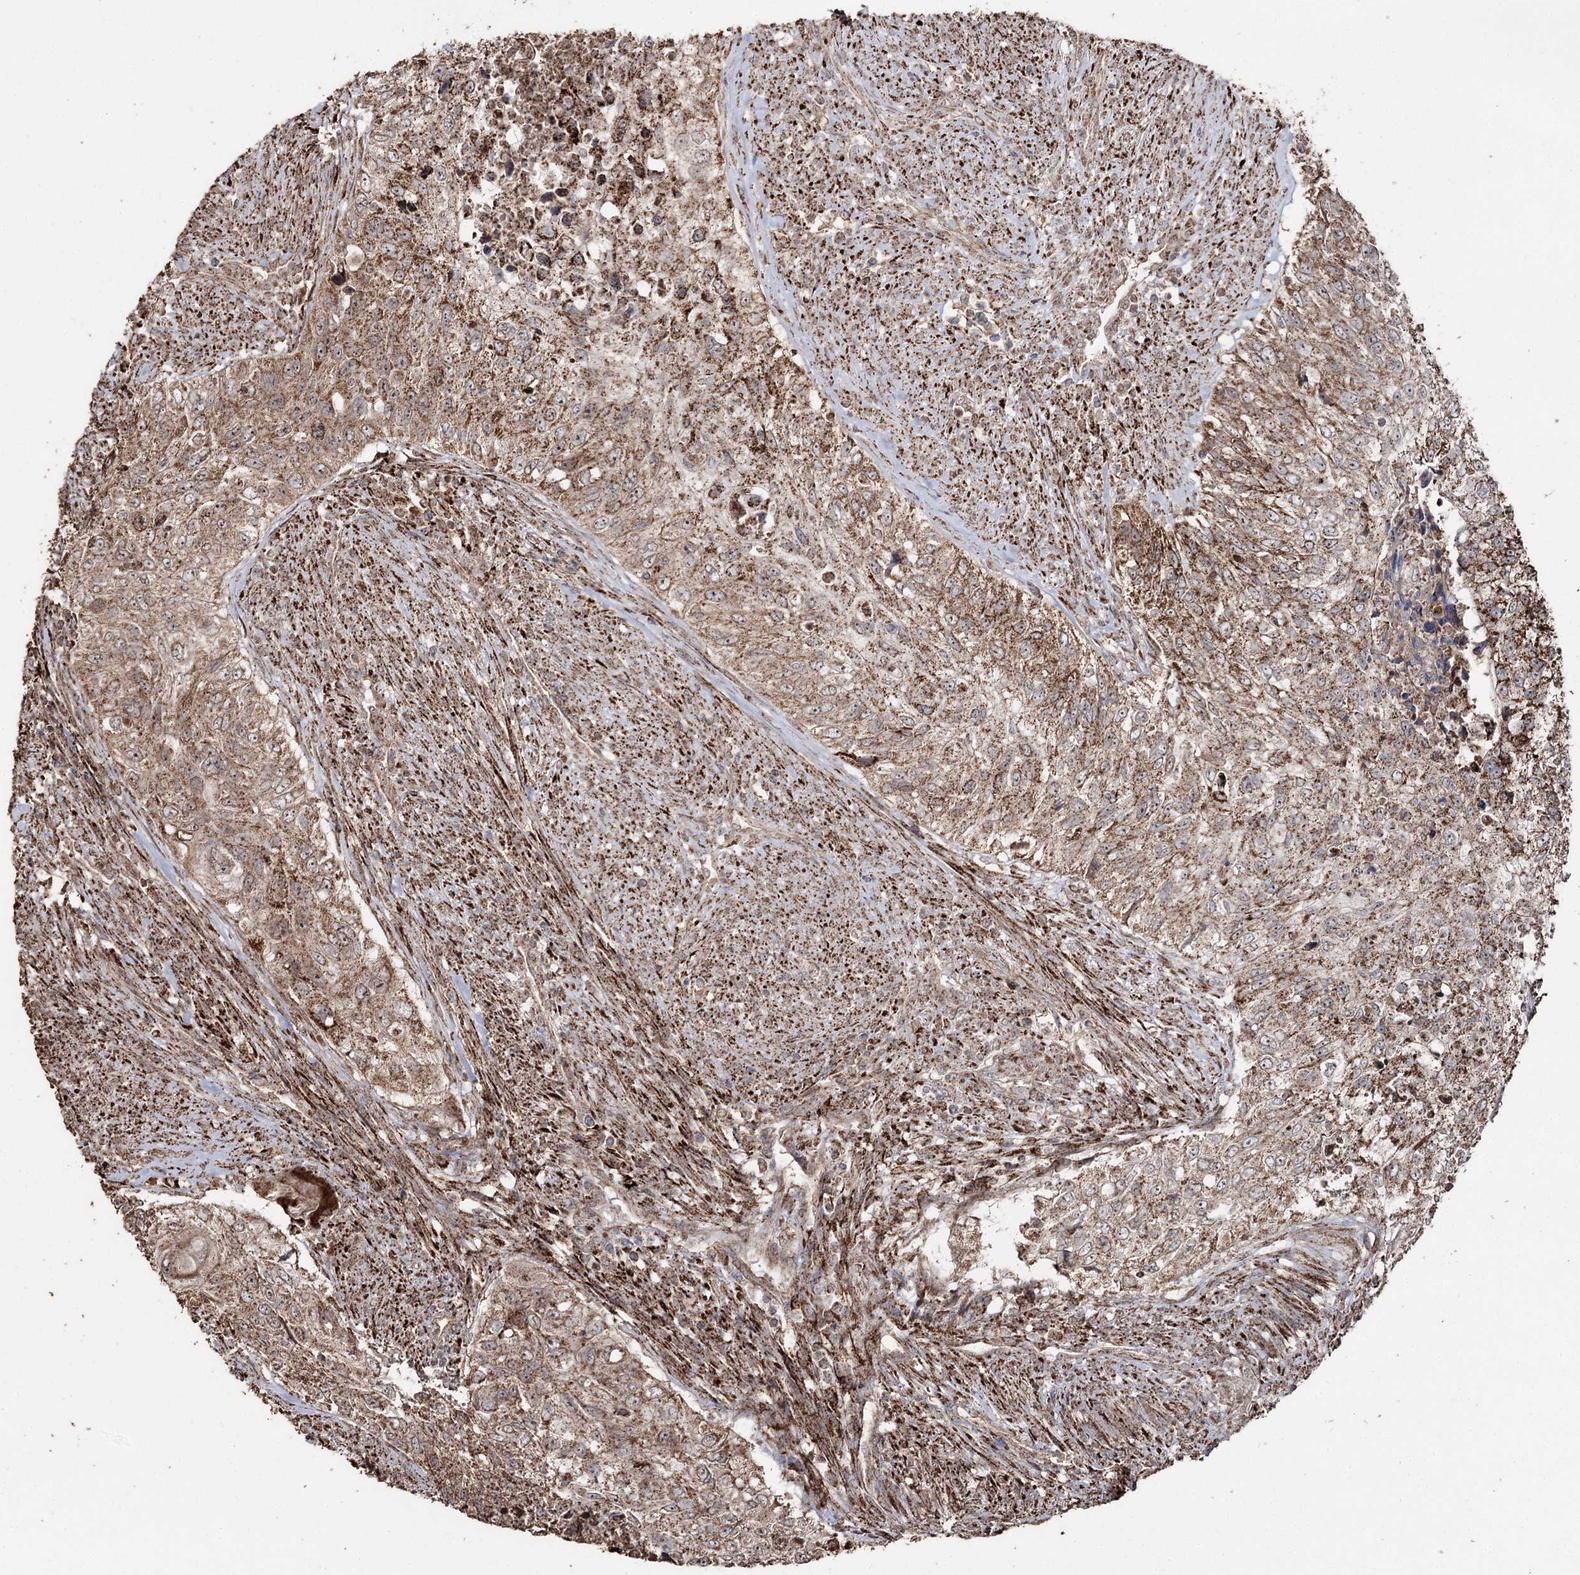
{"staining": {"intensity": "moderate", "quantity": ">75%", "location": "cytoplasmic/membranous"}, "tissue": "urothelial cancer", "cell_type": "Tumor cells", "image_type": "cancer", "snomed": [{"axis": "morphology", "description": "Urothelial carcinoma, High grade"}, {"axis": "topography", "description": "Urinary bladder"}], "caption": "A brown stain shows moderate cytoplasmic/membranous staining of a protein in urothelial cancer tumor cells. The protein is shown in brown color, while the nuclei are stained blue.", "gene": "SLF2", "patient": {"sex": "female", "age": 60}}